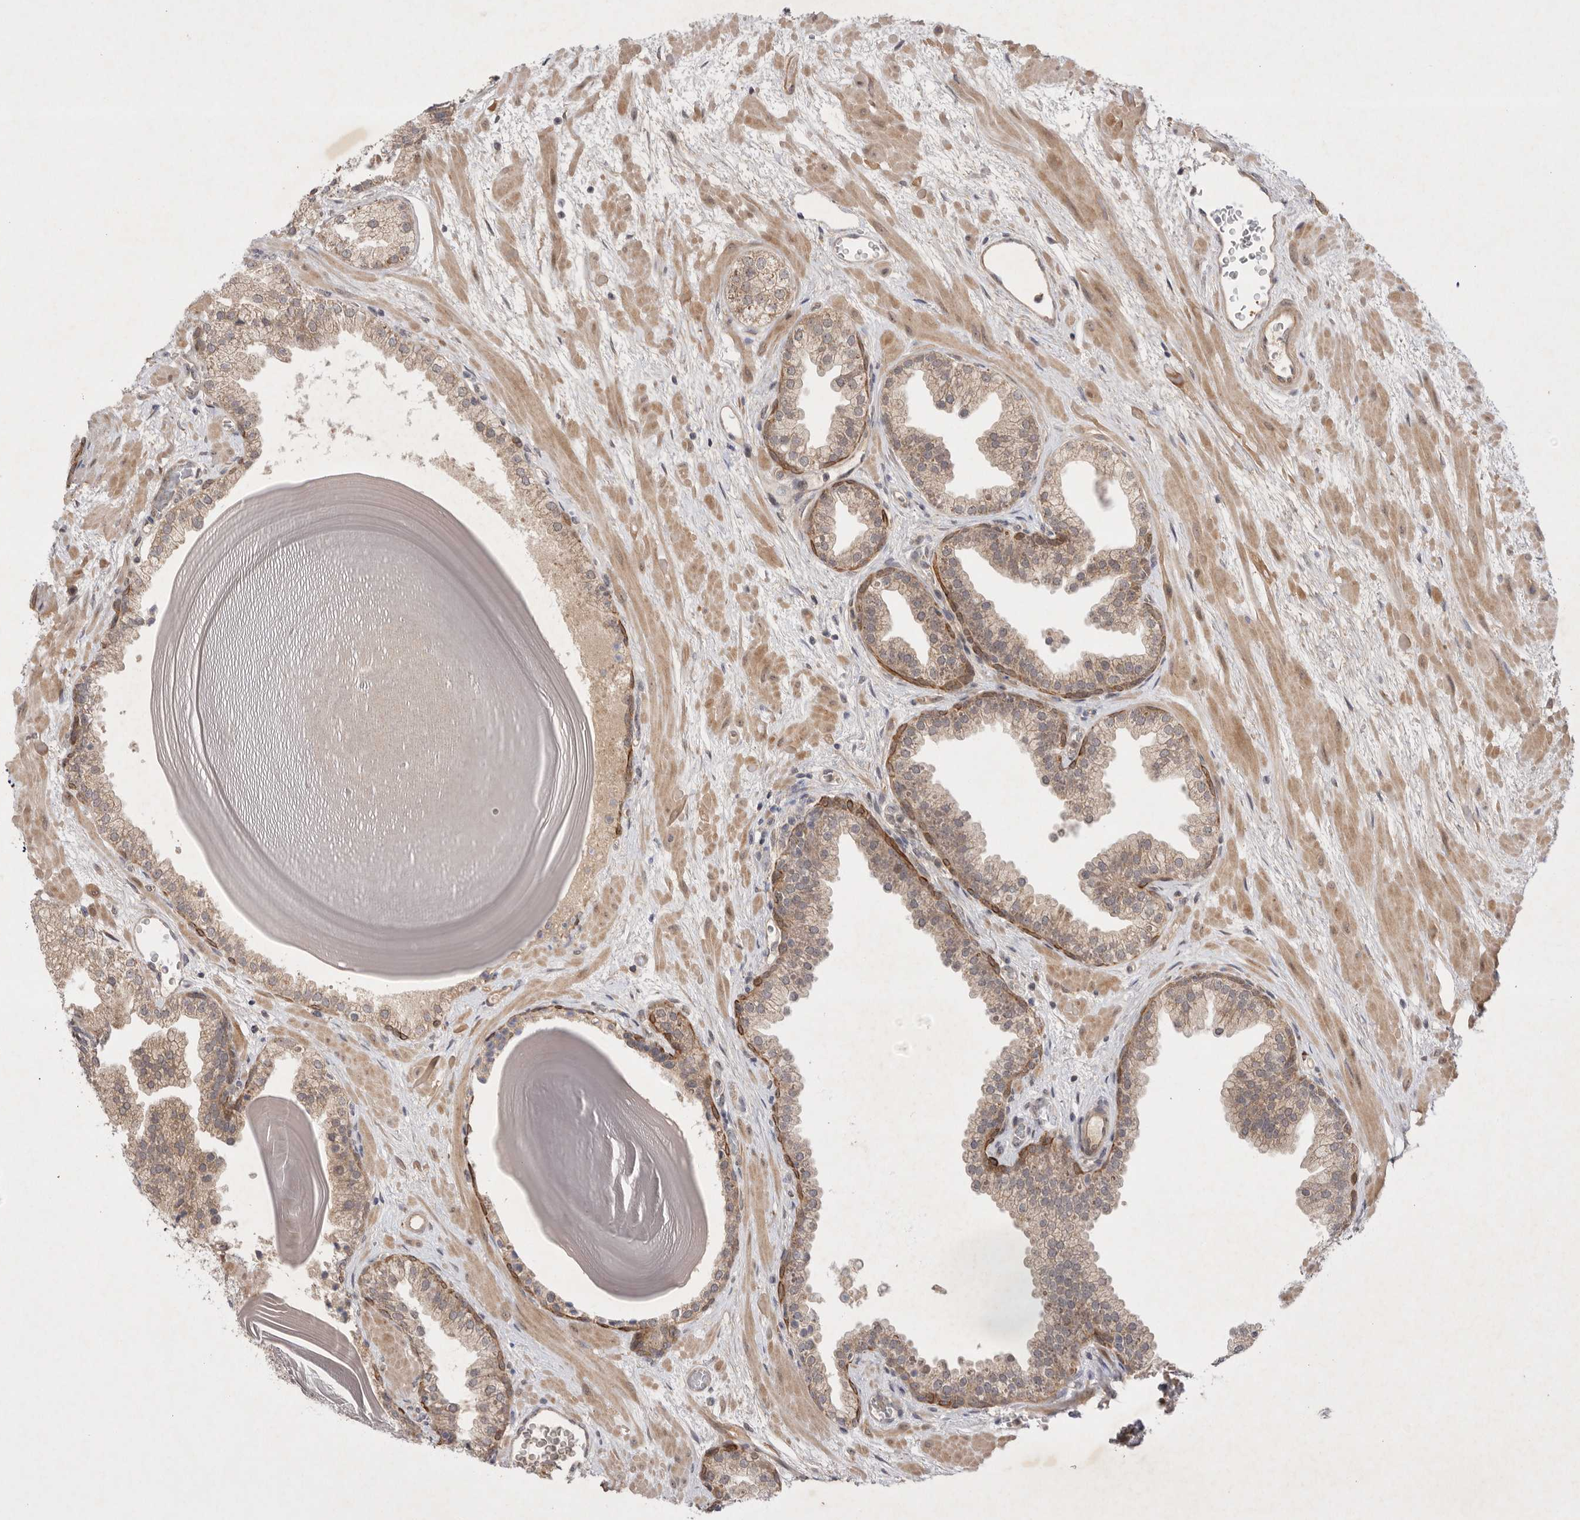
{"staining": {"intensity": "moderate", "quantity": "25%-75%", "location": "cytoplasmic/membranous"}, "tissue": "prostate", "cell_type": "Glandular cells", "image_type": "normal", "snomed": [{"axis": "morphology", "description": "Normal tissue, NOS"}, {"axis": "topography", "description": "Prostate"}], "caption": "Normal prostate displays moderate cytoplasmic/membranous staining in approximately 25%-75% of glandular cells.", "gene": "PTPDC1", "patient": {"sex": "male", "age": 48}}